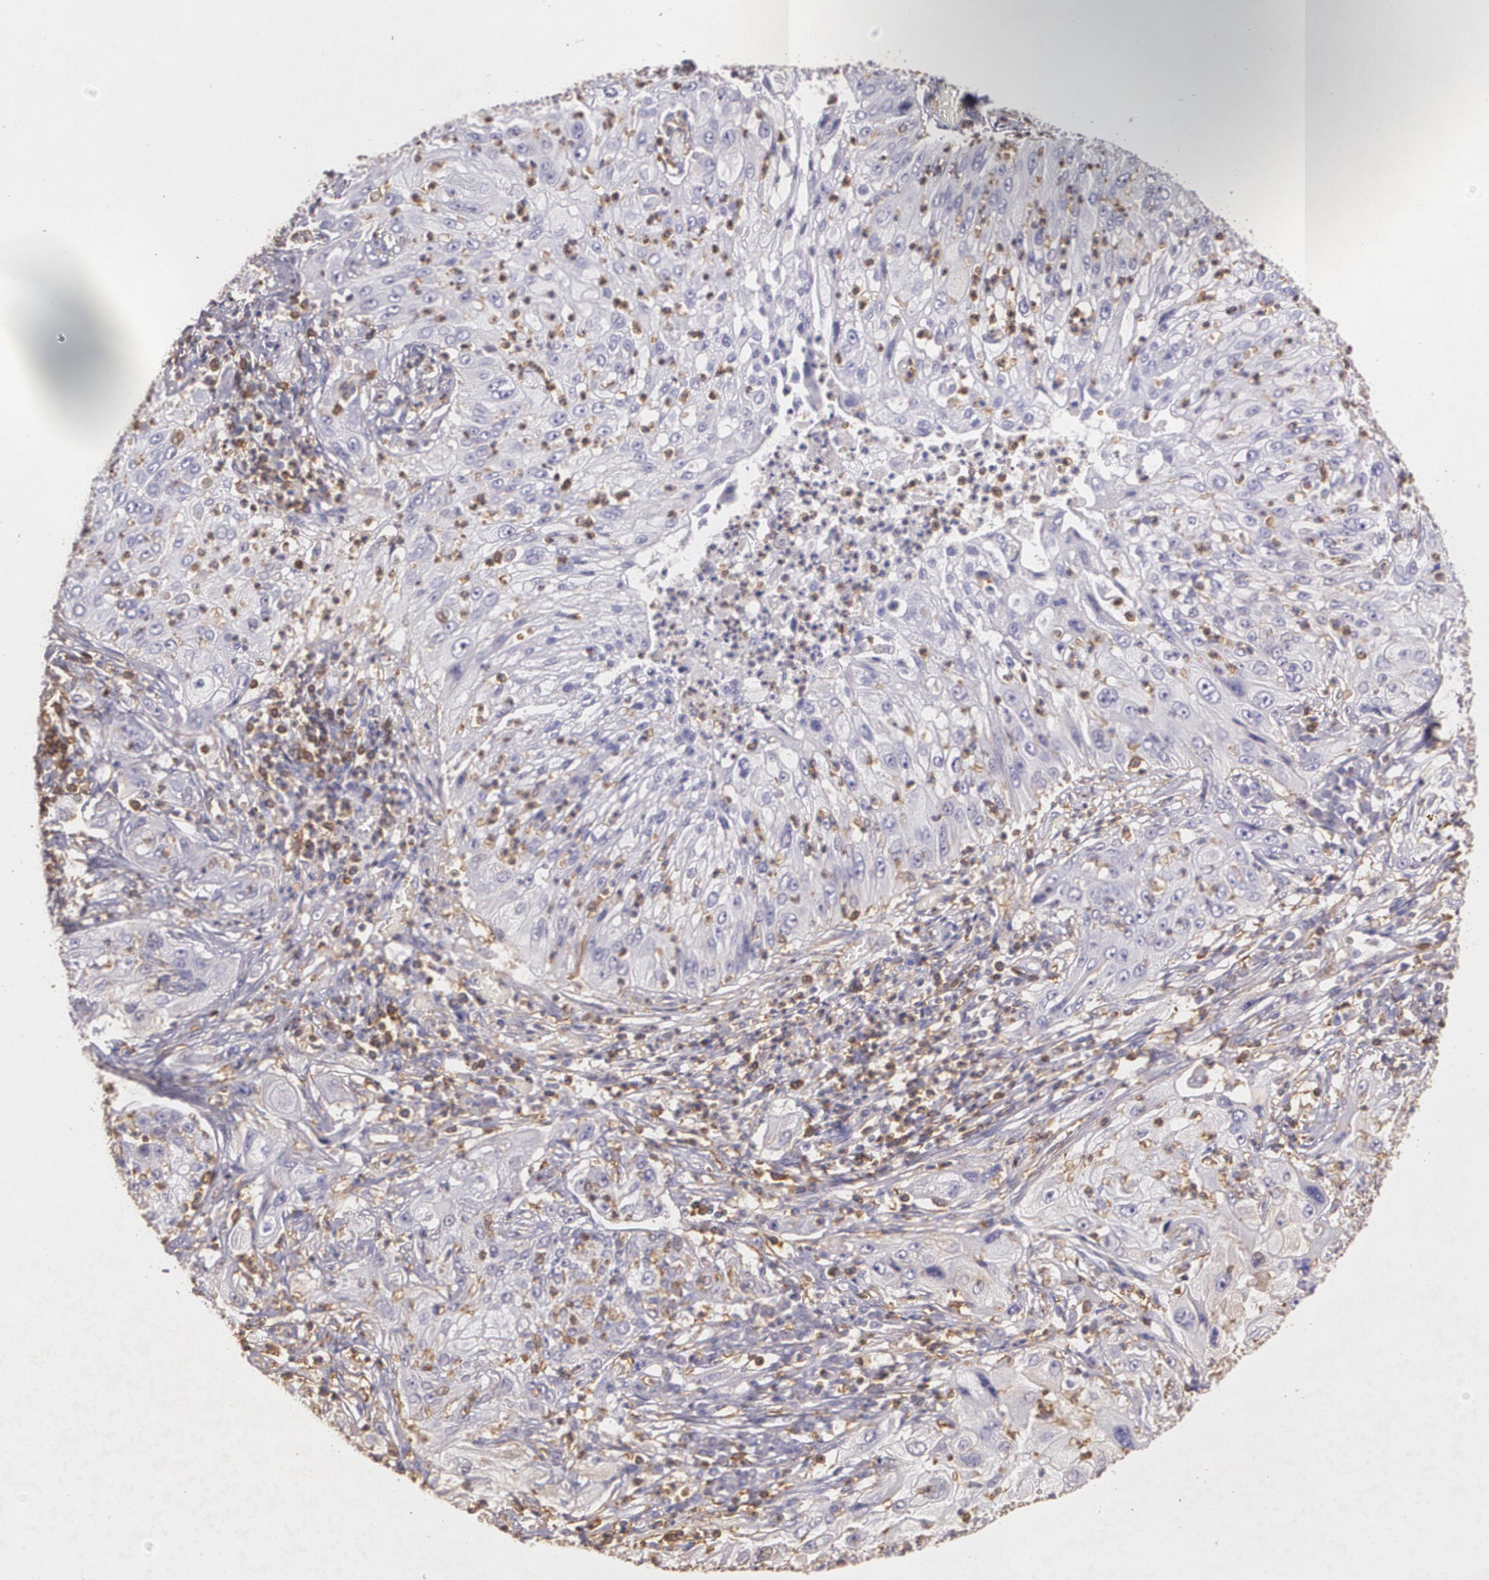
{"staining": {"intensity": "negative", "quantity": "none", "location": "none"}, "tissue": "lung cancer", "cell_type": "Tumor cells", "image_type": "cancer", "snomed": [{"axis": "morphology", "description": "Inflammation, NOS"}, {"axis": "morphology", "description": "Squamous cell carcinoma, NOS"}, {"axis": "topography", "description": "Lymph node"}, {"axis": "topography", "description": "Soft tissue"}, {"axis": "topography", "description": "Lung"}], "caption": "A photomicrograph of lung cancer (squamous cell carcinoma) stained for a protein shows no brown staining in tumor cells. (Stains: DAB (3,3'-diaminobenzidine) immunohistochemistry (IHC) with hematoxylin counter stain, Microscopy: brightfield microscopy at high magnification).", "gene": "TGFBR1", "patient": {"sex": "male", "age": 66}}